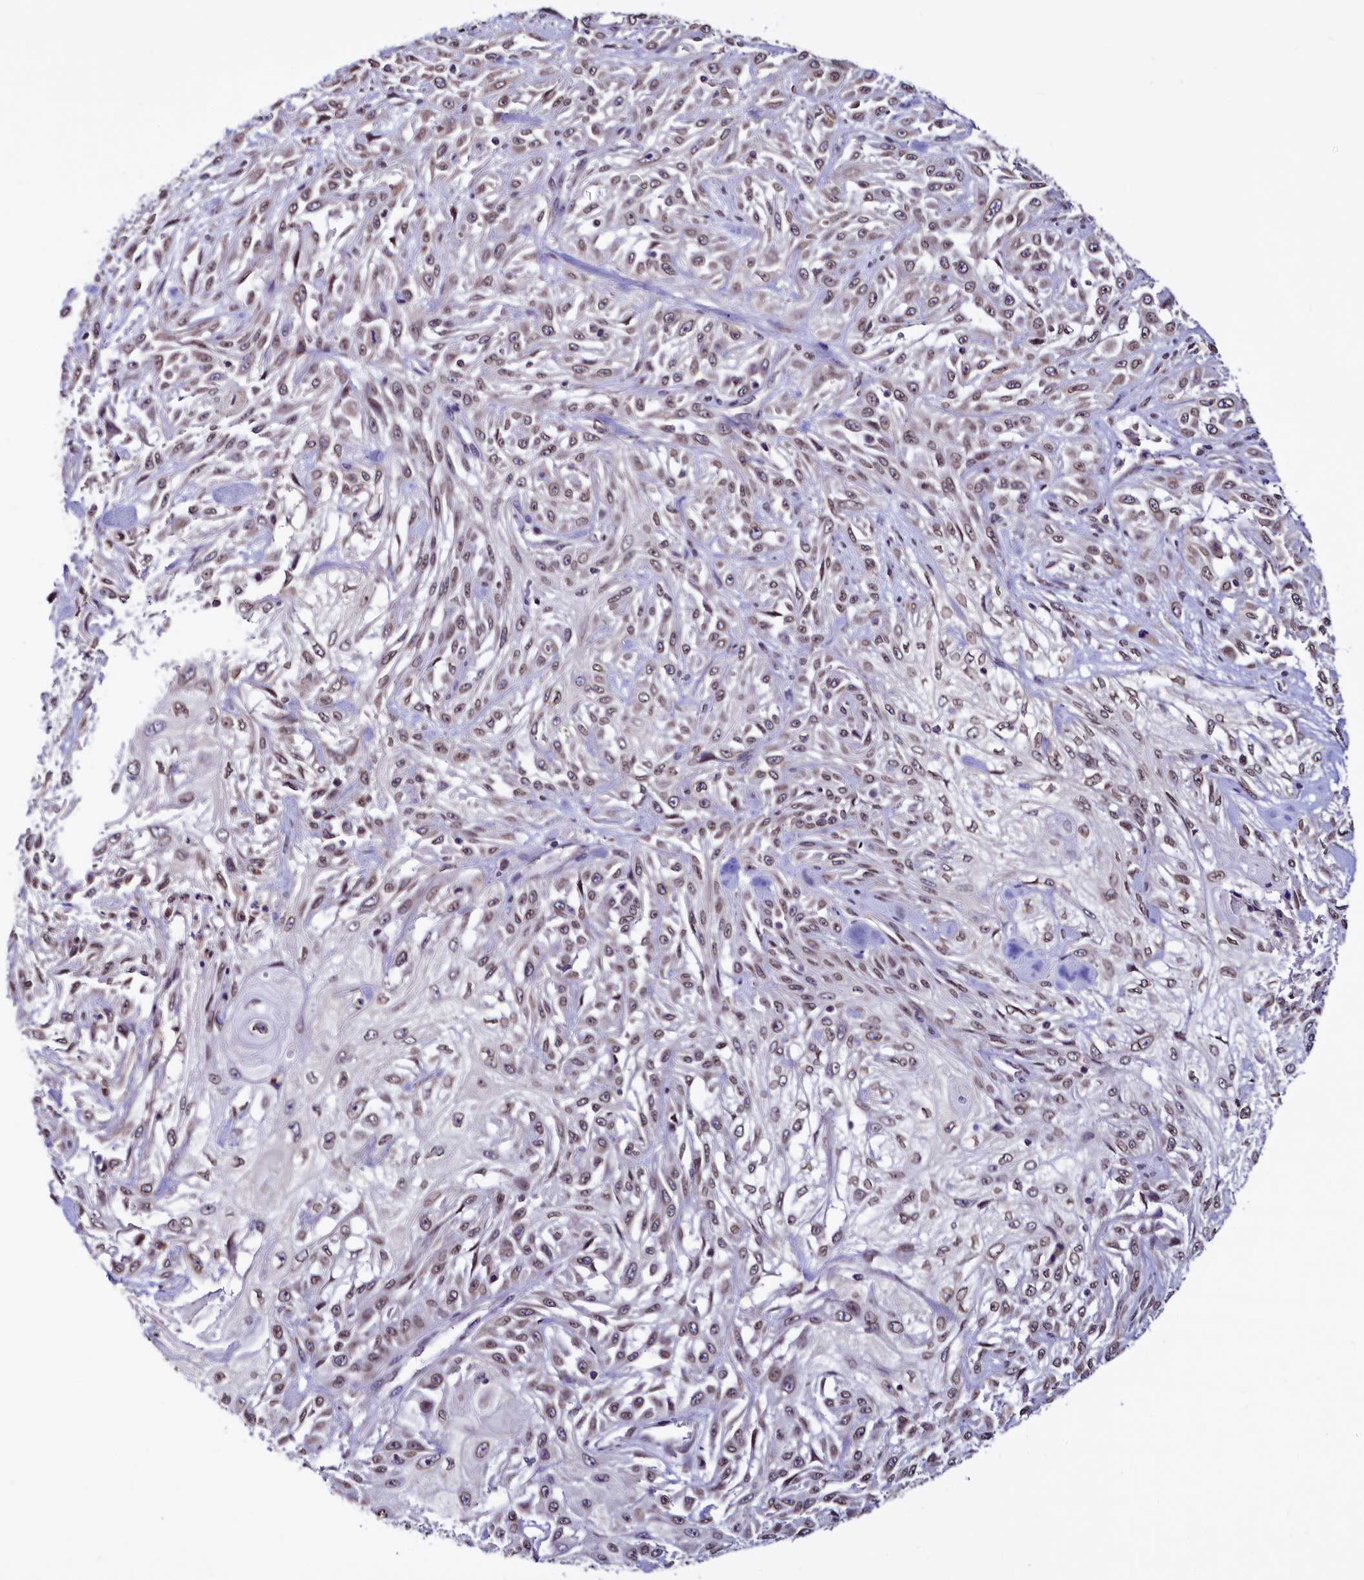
{"staining": {"intensity": "weak", "quantity": ">75%", "location": "cytoplasmic/membranous,nuclear"}, "tissue": "skin cancer", "cell_type": "Tumor cells", "image_type": "cancer", "snomed": [{"axis": "morphology", "description": "Squamous cell carcinoma, NOS"}, {"axis": "morphology", "description": "Squamous cell carcinoma, metastatic, NOS"}, {"axis": "topography", "description": "Skin"}, {"axis": "topography", "description": "Lymph node"}], "caption": "Skin squamous cell carcinoma tissue displays weak cytoplasmic/membranous and nuclear positivity in about >75% of tumor cells, visualized by immunohistochemistry. (Brightfield microscopy of DAB IHC at high magnification).", "gene": "HAND1", "patient": {"sex": "male", "age": 75}}